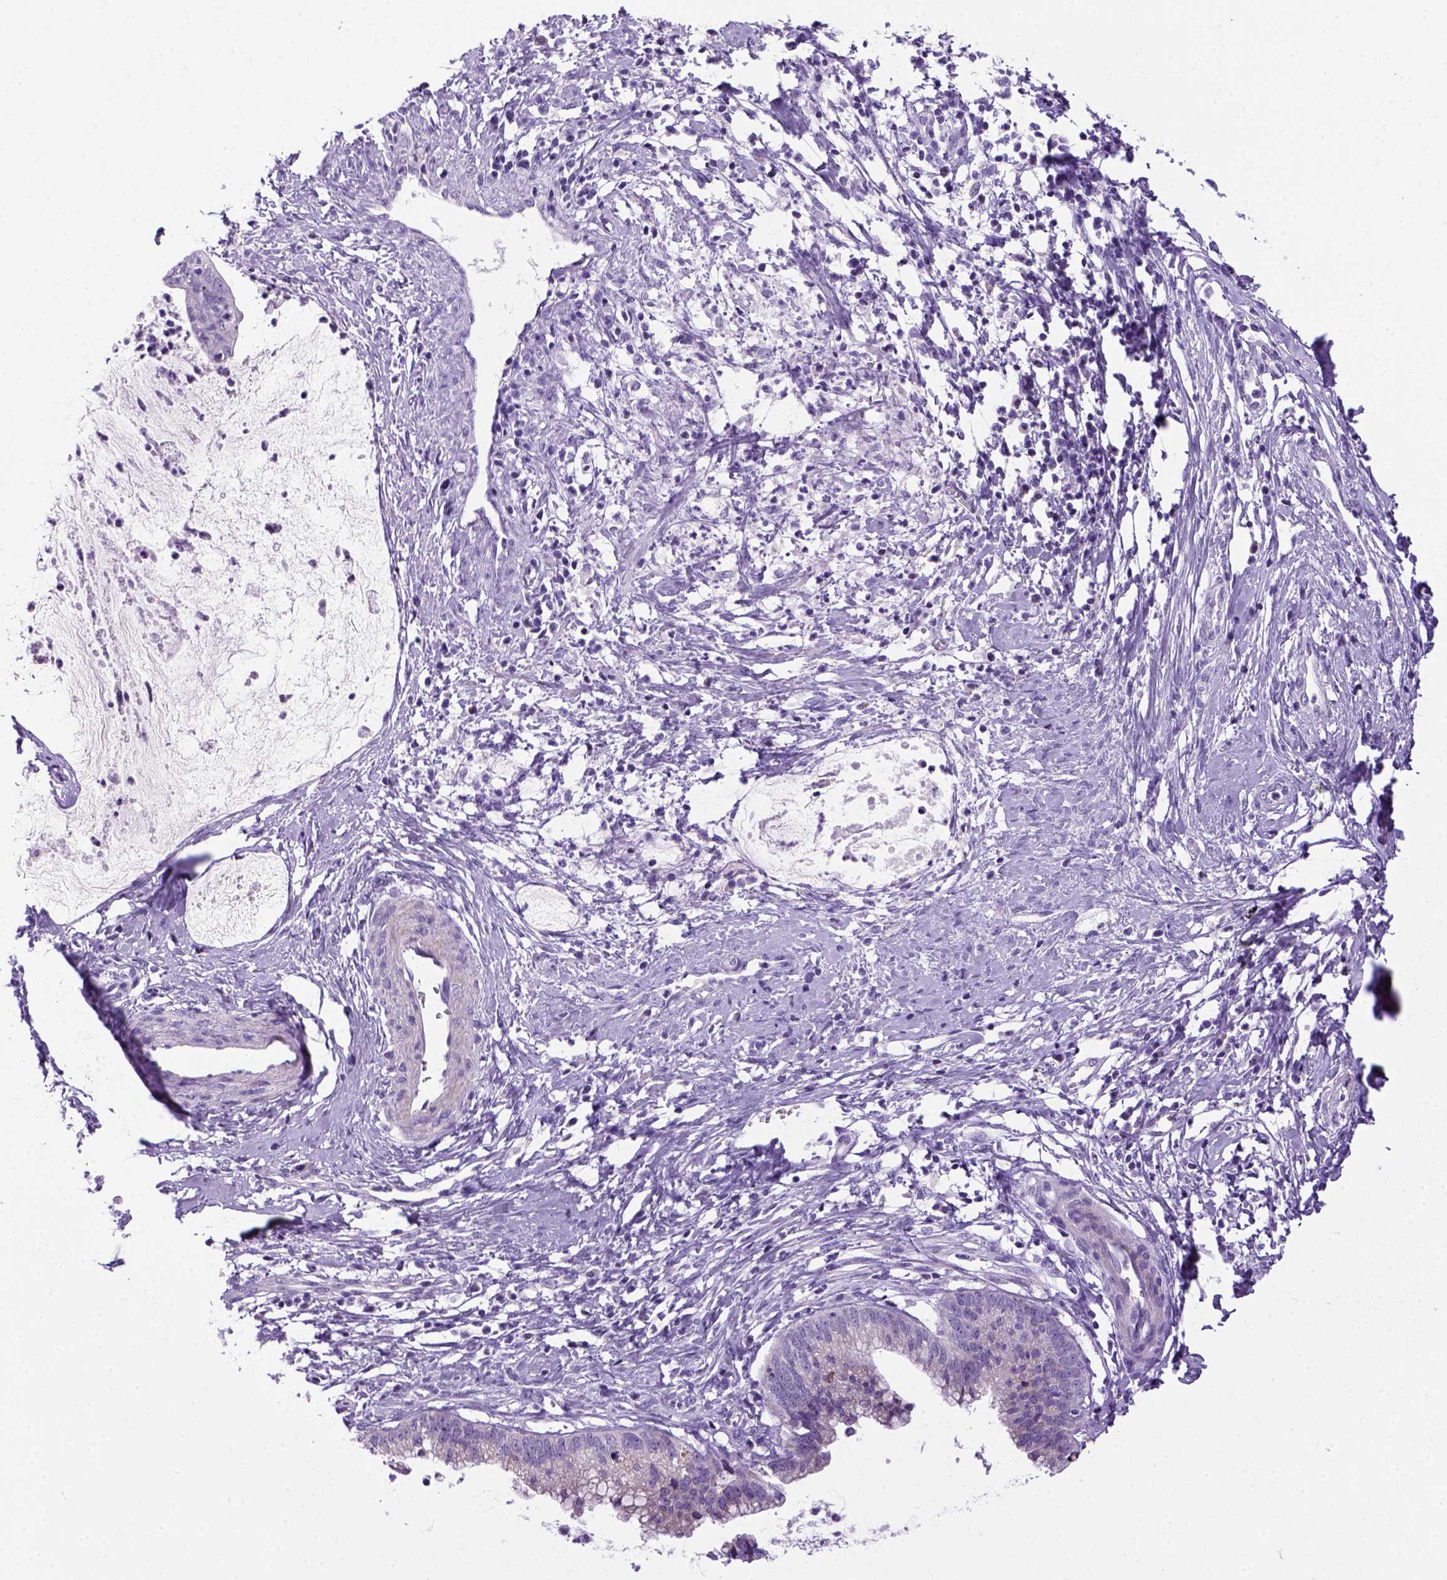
{"staining": {"intensity": "negative", "quantity": "none", "location": "none"}, "tissue": "cervical cancer", "cell_type": "Tumor cells", "image_type": "cancer", "snomed": [{"axis": "morphology", "description": "Normal tissue, NOS"}, {"axis": "morphology", "description": "Adenocarcinoma, NOS"}, {"axis": "topography", "description": "Cervix"}], "caption": "Protein analysis of cervical adenocarcinoma displays no significant expression in tumor cells.", "gene": "DNAH11", "patient": {"sex": "female", "age": 38}}